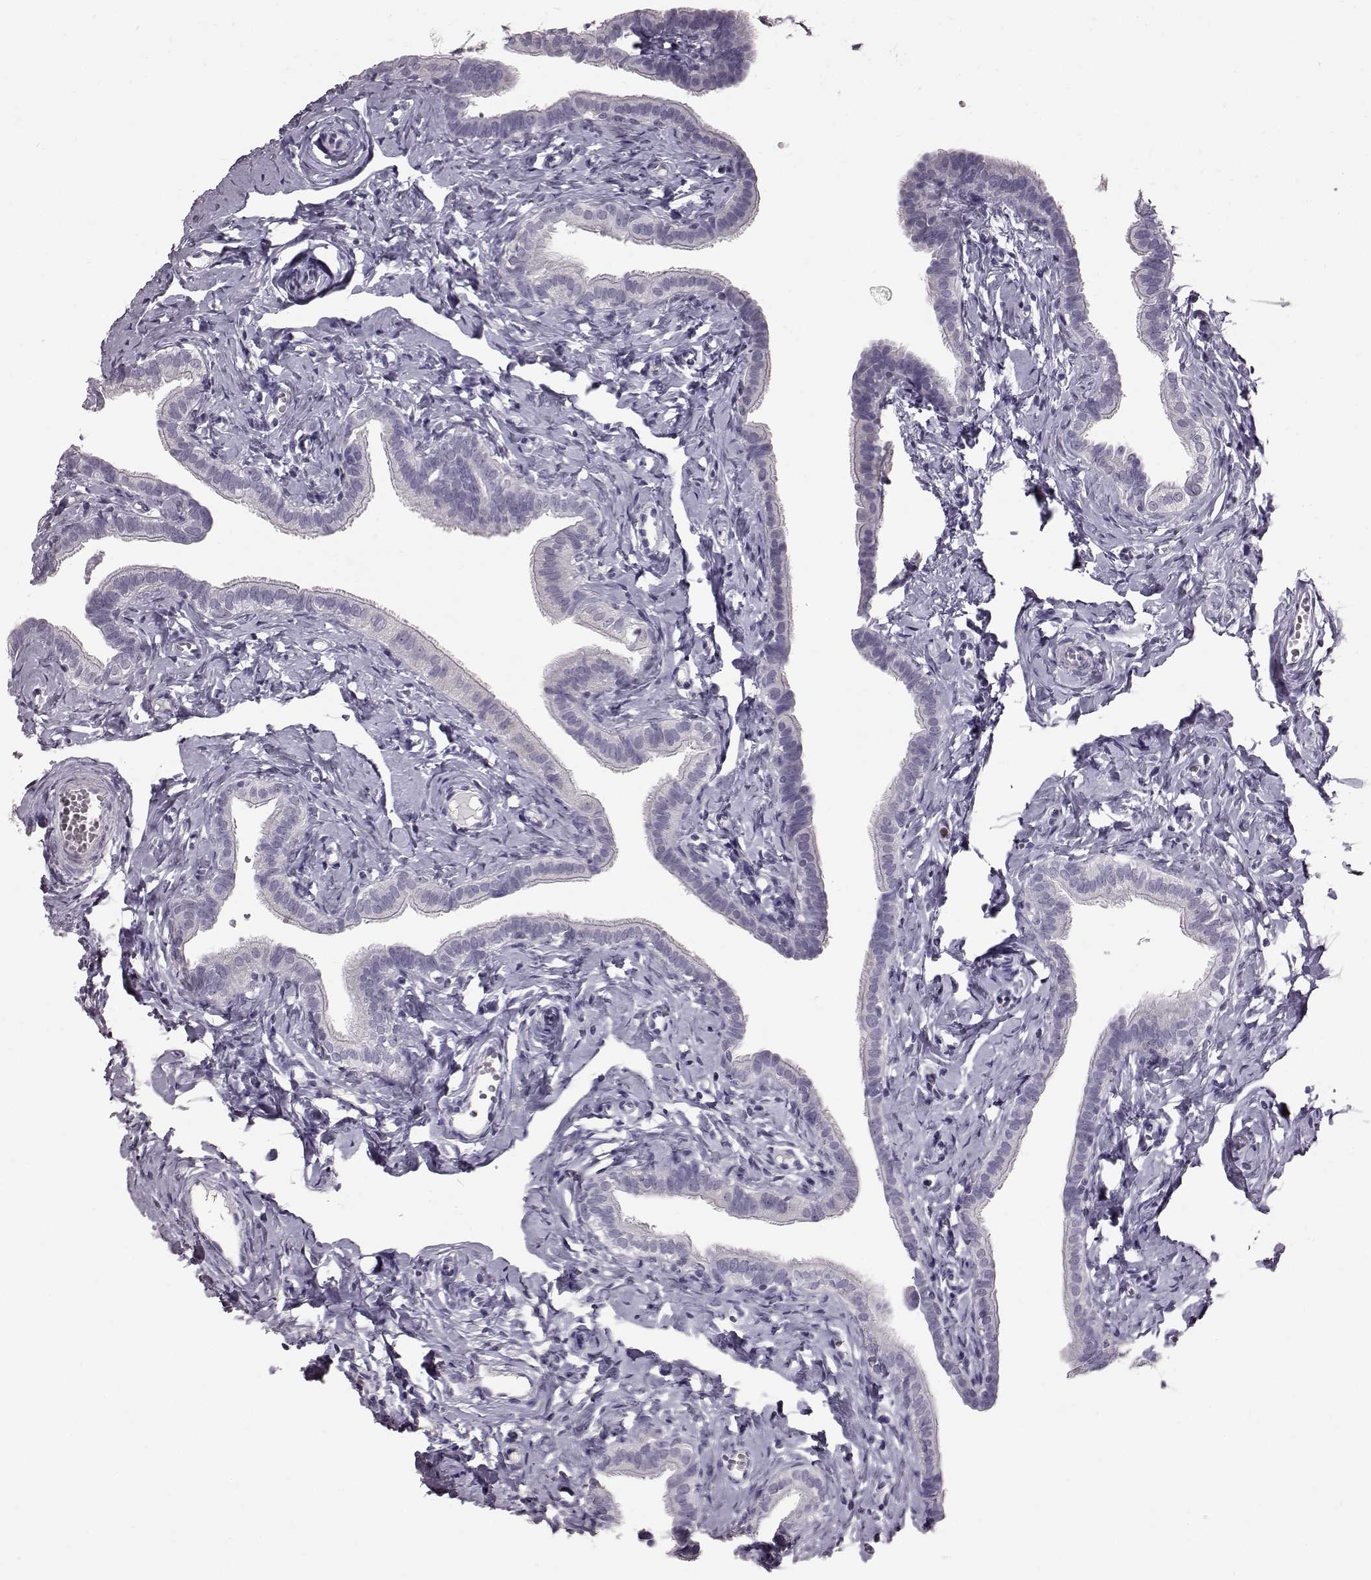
{"staining": {"intensity": "negative", "quantity": "none", "location": "none"}, "tissue": "fallopian tube", "cell_type": "Glandular cells", "image_type": "normal", "snomed": [{"axis": "morphology", "description": "Normal tissue, NOS"}, {"axis": "topography", "description": "Fallopian tube"}], "caption": "Fallopian tube was stained to show a protein in brown. There is no significant expression in glandular cells. The staining is performed using DAB (3,3'-diaminobenzidine) brown chromogen with nuclei counter-stained in using hematoxylin.", "gene": "FUT4", "patient": {"sex": "female", "age": 41}}